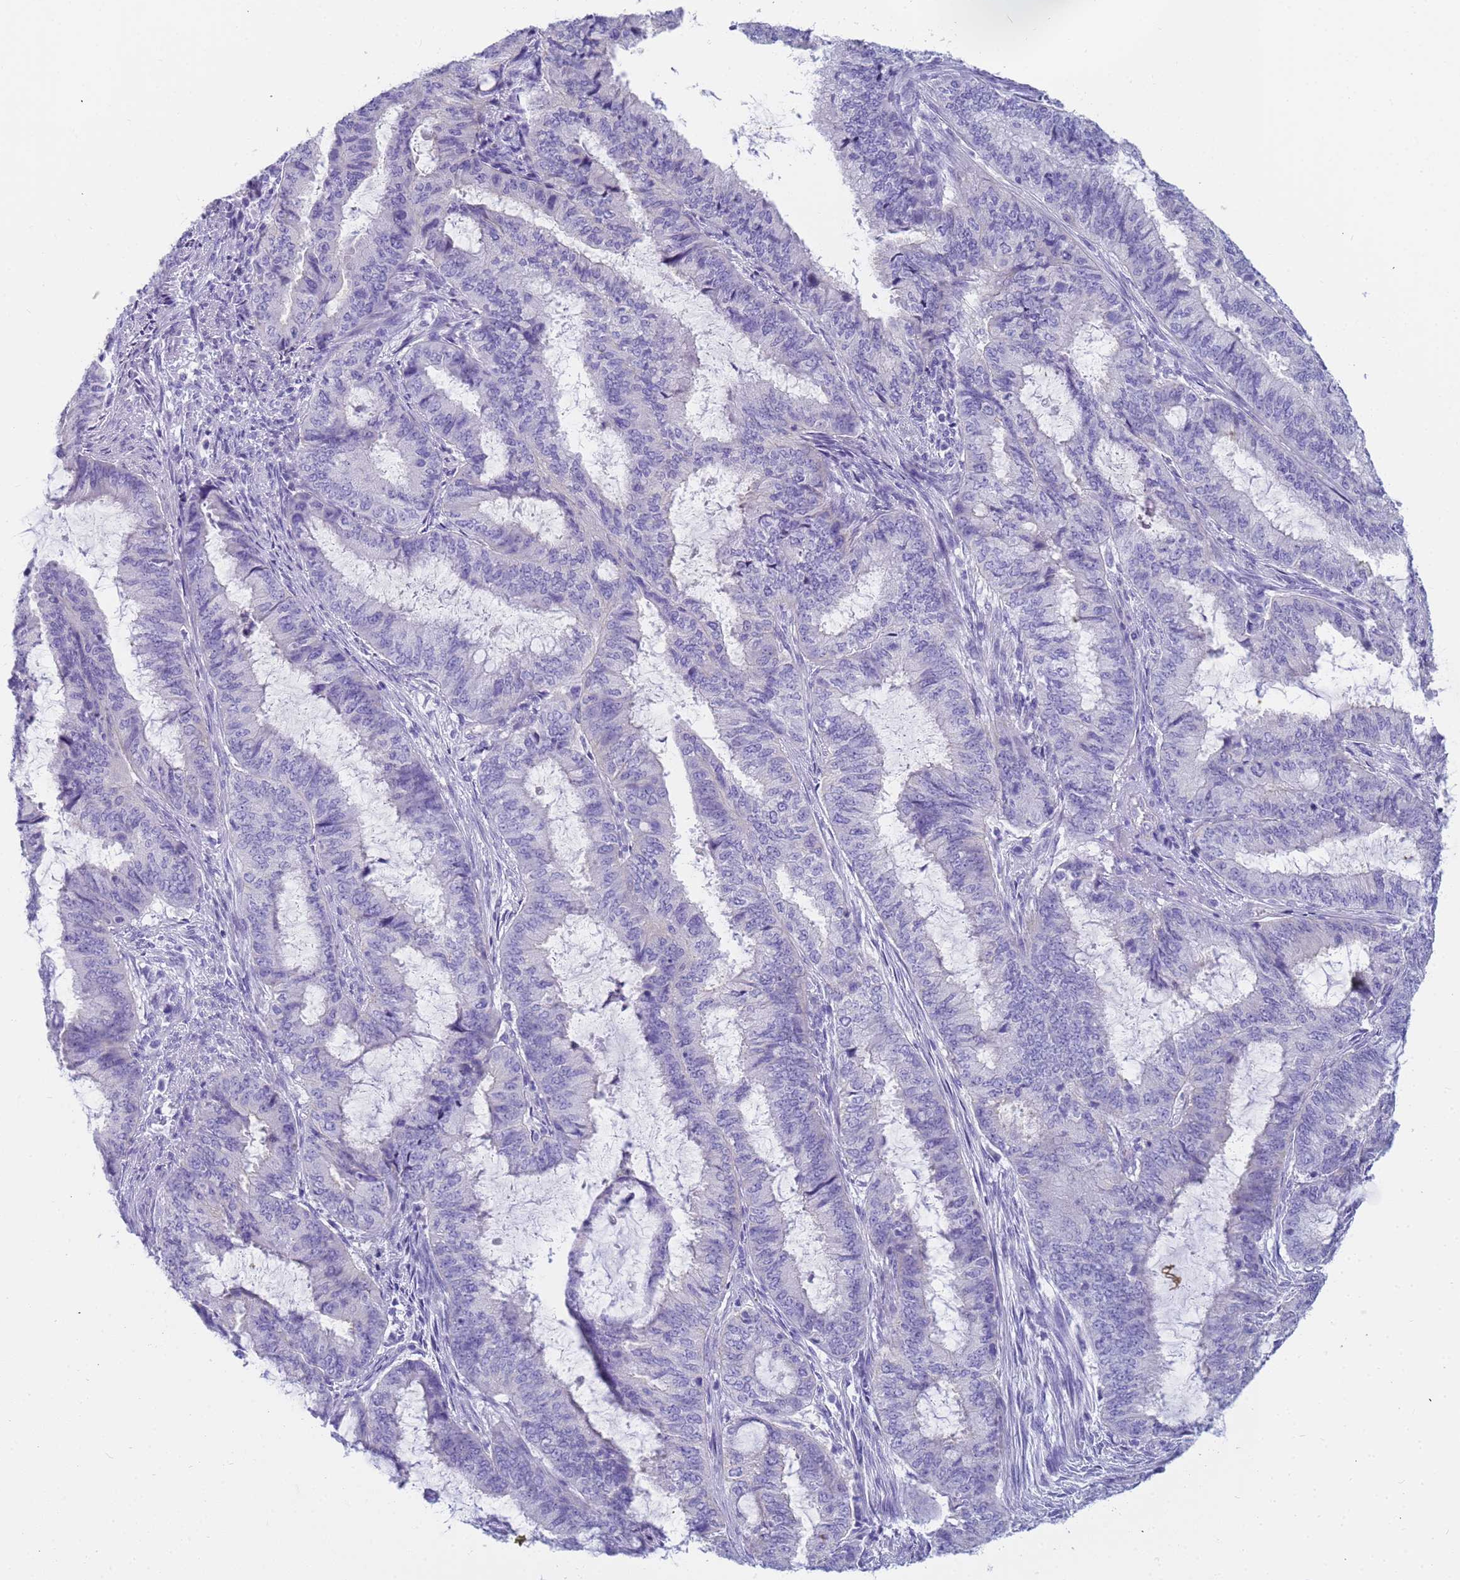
{"staining": {"intensity": "negative", "quantity": "none", "location": "none"}, "tissue": "endometrial cancer", "cell_type": "Tumor cells", "image_type": "cancer", "snomed": [{"axis": "morphology", "description": "Adenocarcinoma, NOS"}, {"axis": "topography", "description": "Endometrium"}], "caption": "A photomicrograph of human endometrial cancer is negative for staining in tumor cells.", "gene": "RNASE2", "patient": {"sex": "female", "age": 51}}